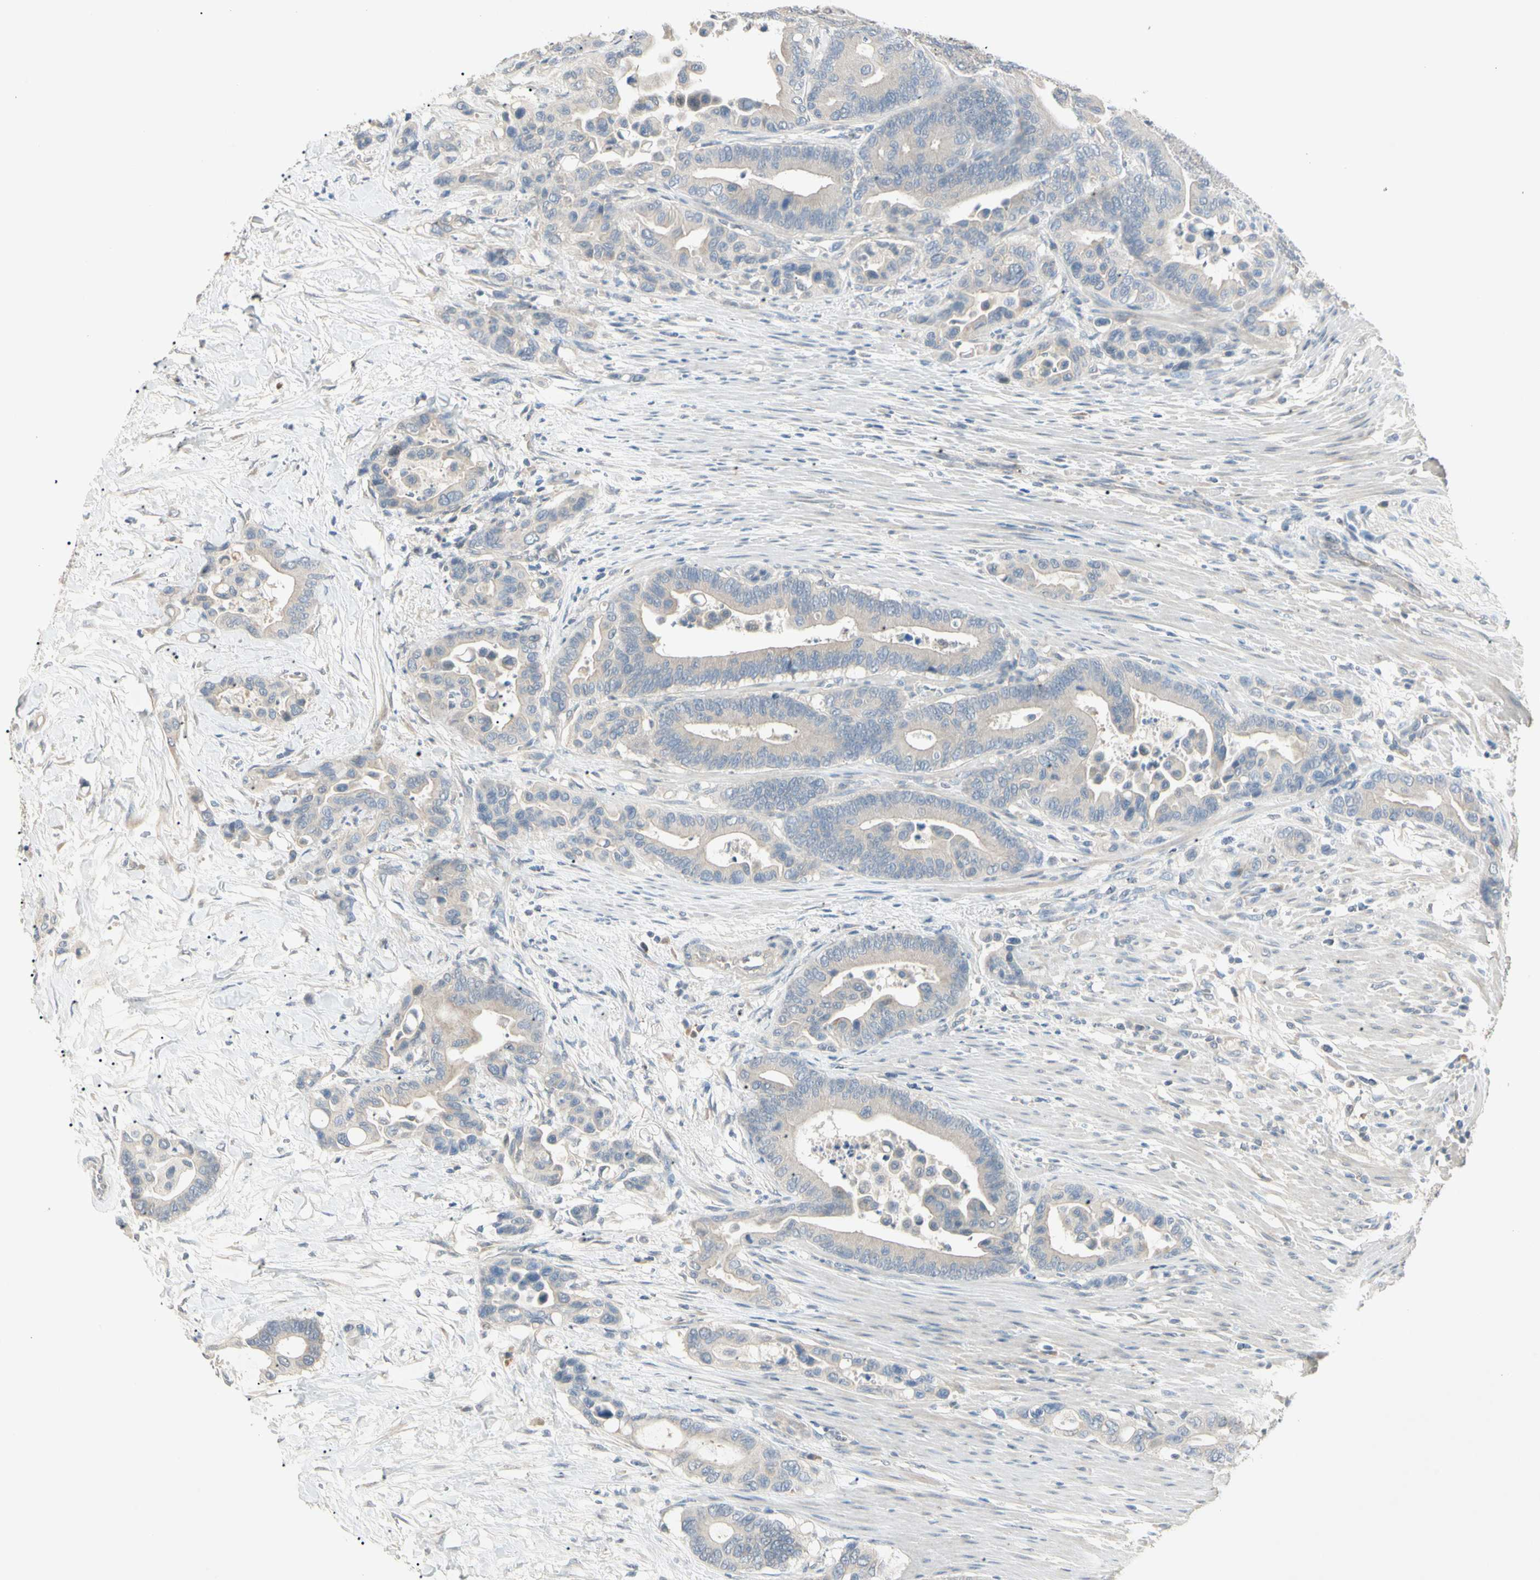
{"staining": {"intensity": "weak", "quantity": "<25%", "location": "cytoplasmic/membranous"}, "tissue": "colorectal cancer", "cell_type": "Tumor cells", "image_type": "cancer", "snomed": [{"axis": "morphology", "description": "Normal tissue, NOS"}, {"axis": "morphology", "description": "Adenocarcinoma, NOS"}, {"axis": "topography", "description": "Colon"}], "caption": "Immunohistochemistry (IHC) micrograph of neoplastic tissue: adenocarcinoma (colorectal) stained with DAB (3,3'-diaminobenzidine) reveals no significant protein expression in tumor cells.", "gene": "PRSS21", "patient": {"sex": "male", "age": 82}}